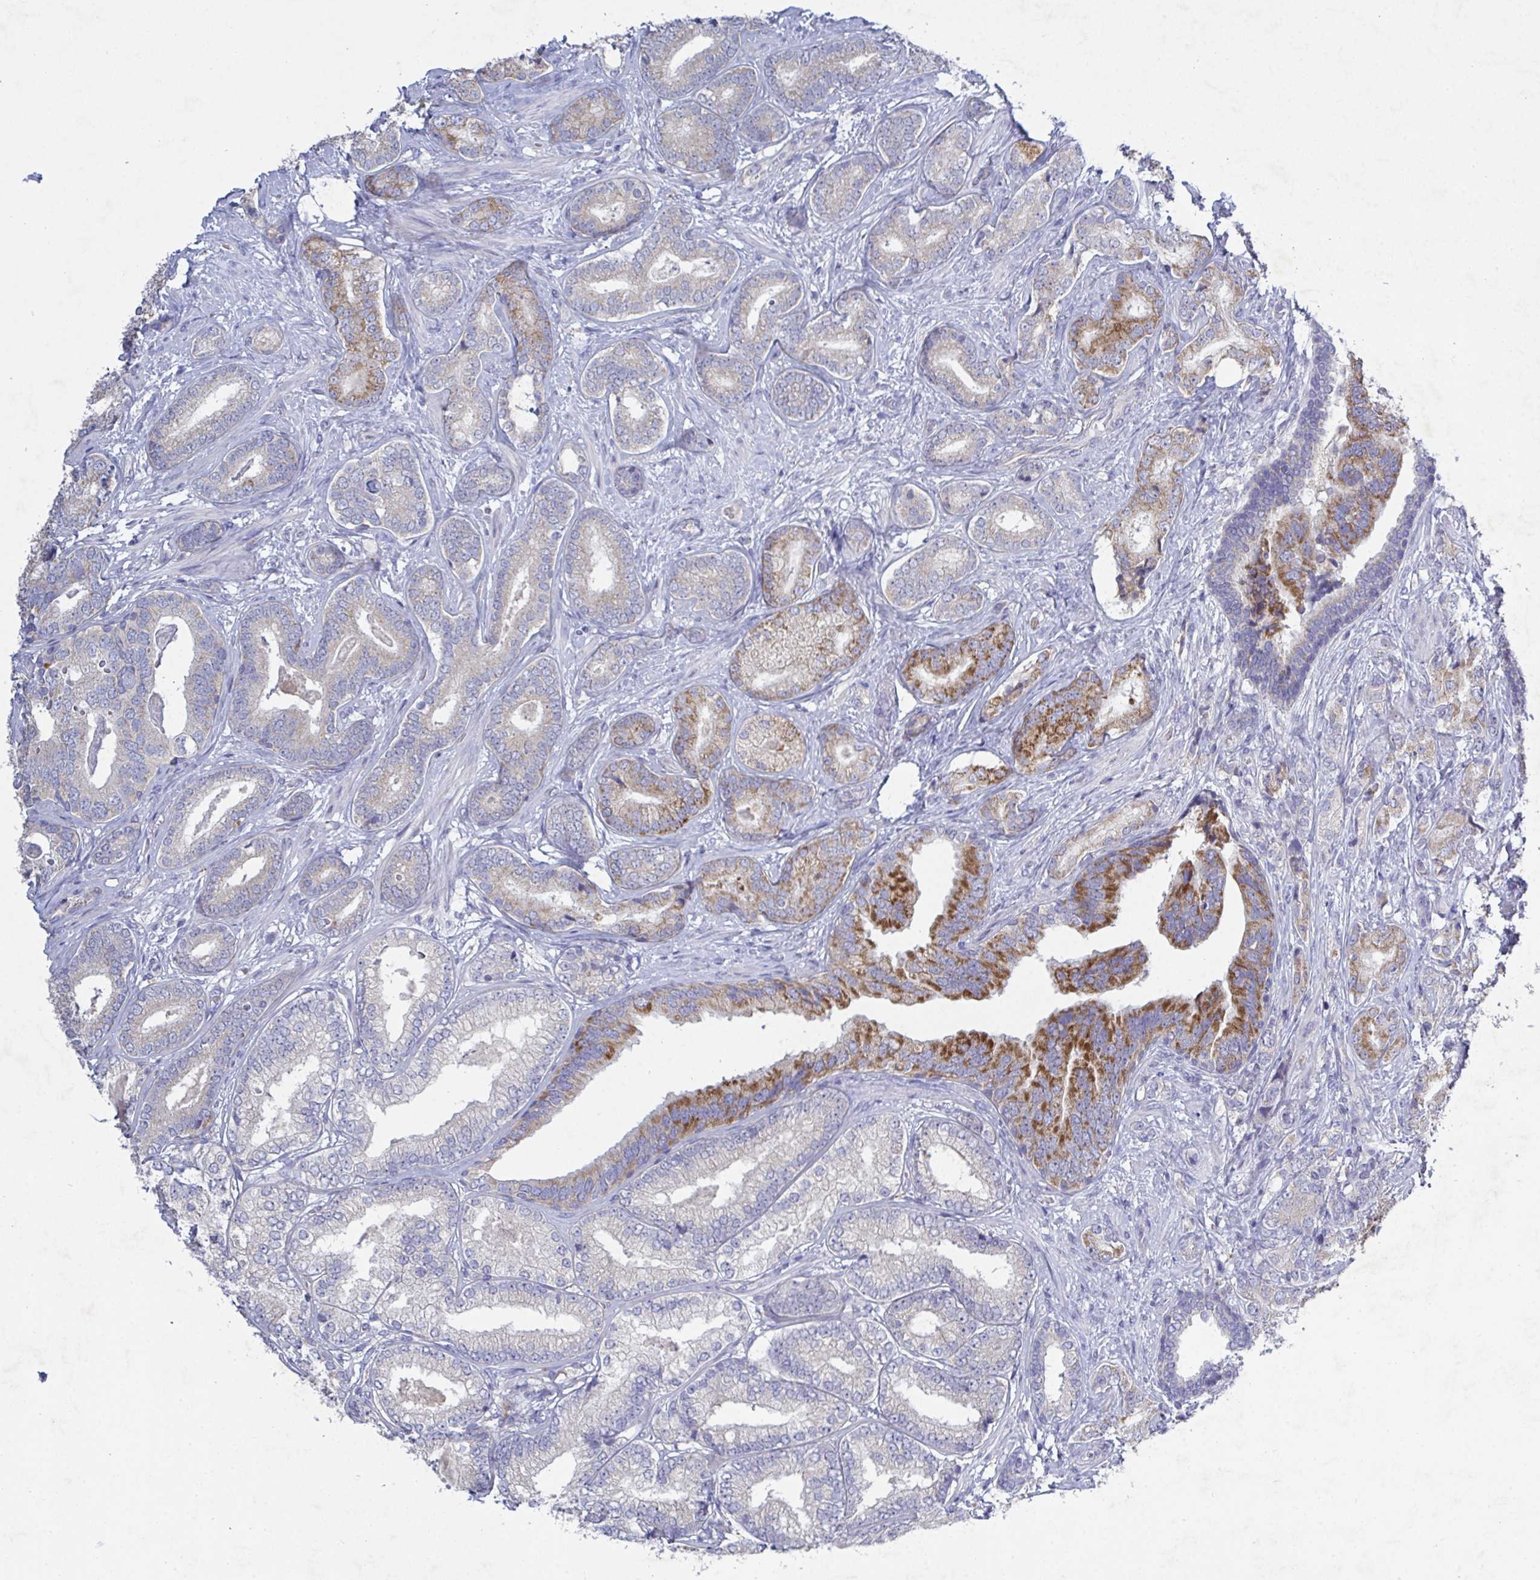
{"staining": {"intensity": "strong", "quantity": "<25%", "location": "cytoplasmic/membranous"}, "tissue": "prostate cancer", "cell_type": "Tumor cells", "image_type": "cancer", "snomed": [{"axis": "morphology", "description": "Adenocarcinoma, High grade"}, {"axis": "topography", "description": "Prostate"}], "caption": "Approximately <25% of tumor cells in human prostate cancer exhibit strong cytoplasmic/membranous protein expression as visualized by brown immunohistochemical staining.", "gene": "GALNT13", "patient": {"sex": "male", "age": 62}}